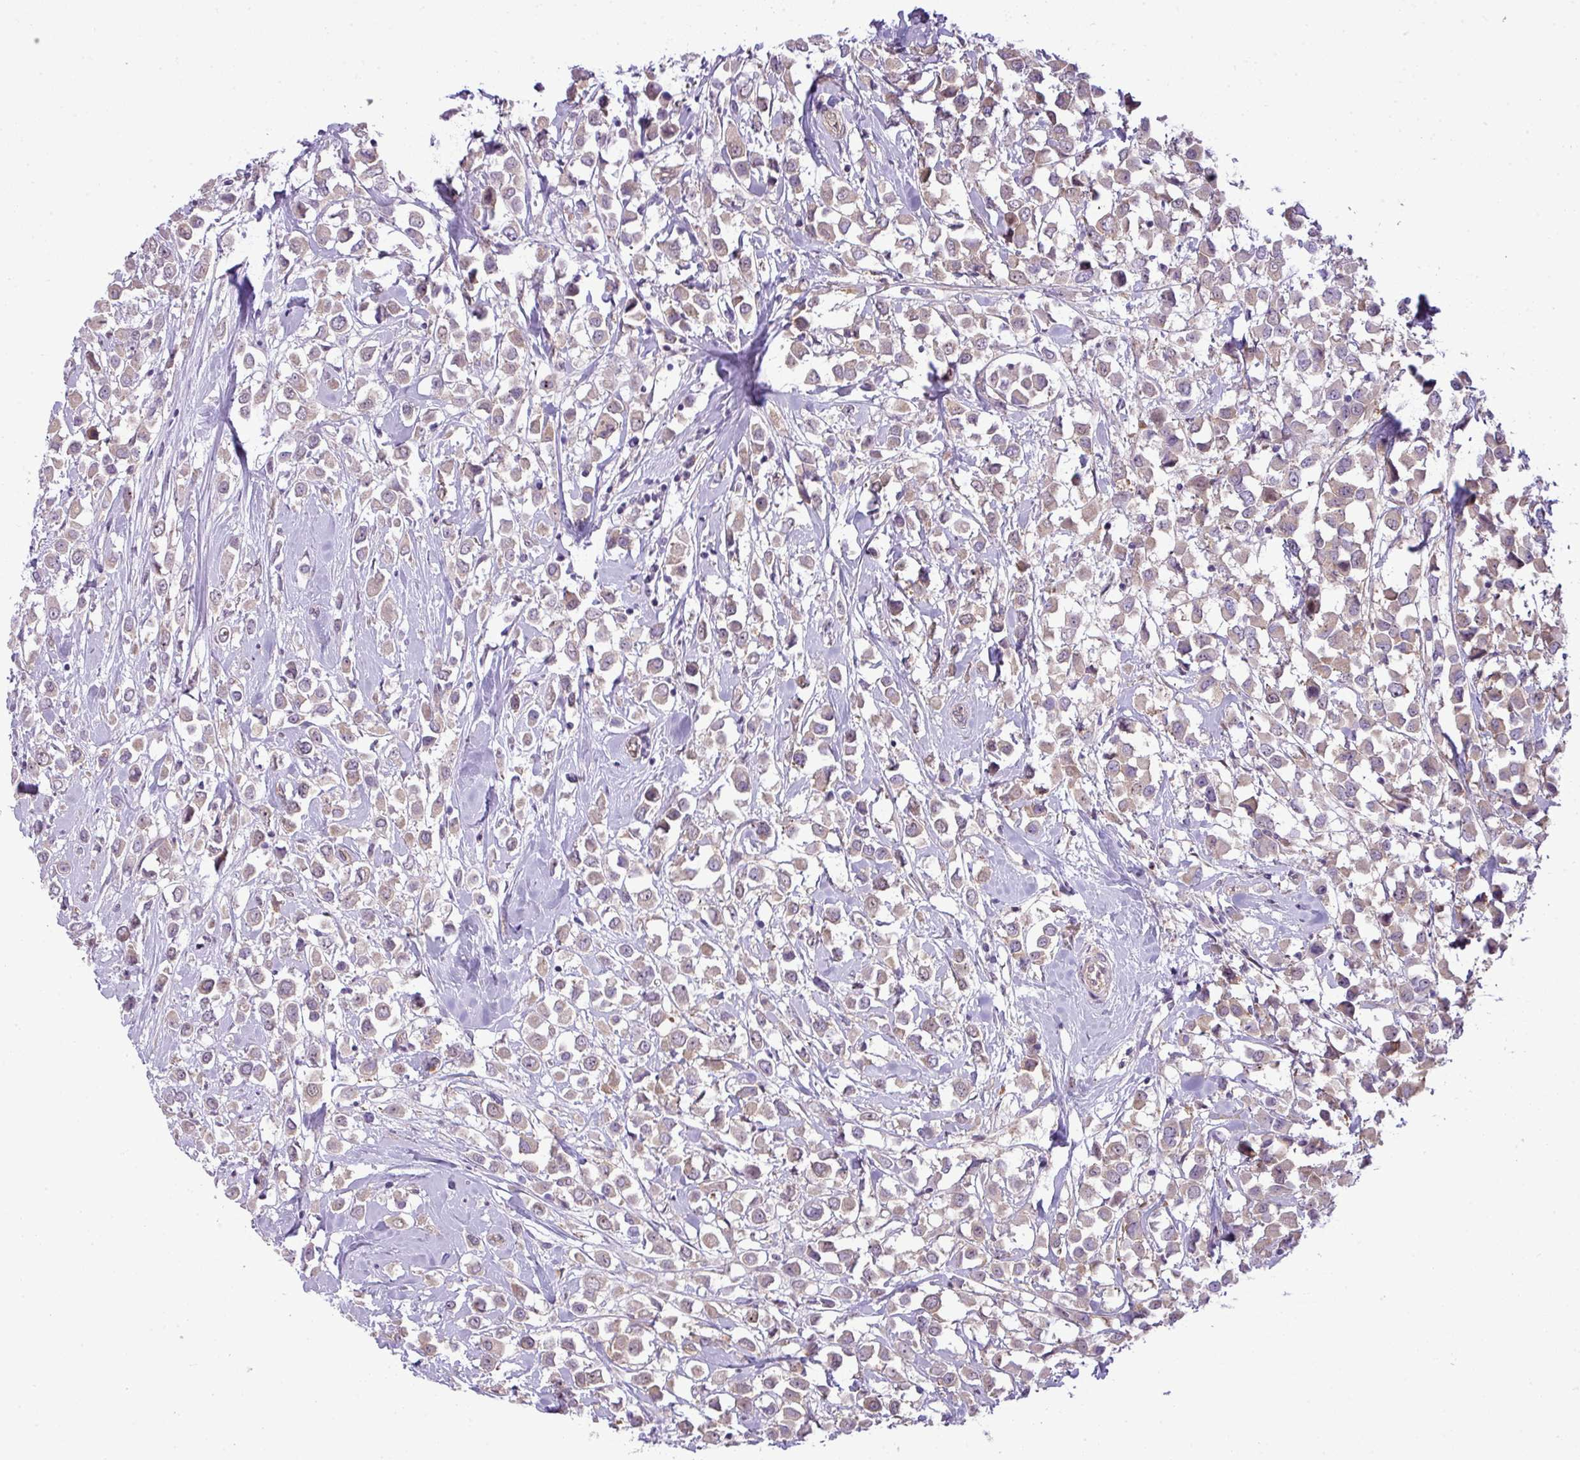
{"staining": {"intensity": "weak", "quantity": "25%-75%", "location": "cytoplasmic/membranous"}, "tissue": "breast cancer", "cell_type": "Tumor cells", "image_type": "cancer", "snomed": [{"axis": "morphology", "description": "Duct carcinoma"}, {"axis": "topography", "description": "Breast"}], "caption": "The immunohistochemical stain highlights weak cytoplasmic/membranous positivity in tumor cells of infiltrating ductal carcinoma (breast) tissue.", "gene": "MAK16", "patient": {"sex": "female", "age": 87}}